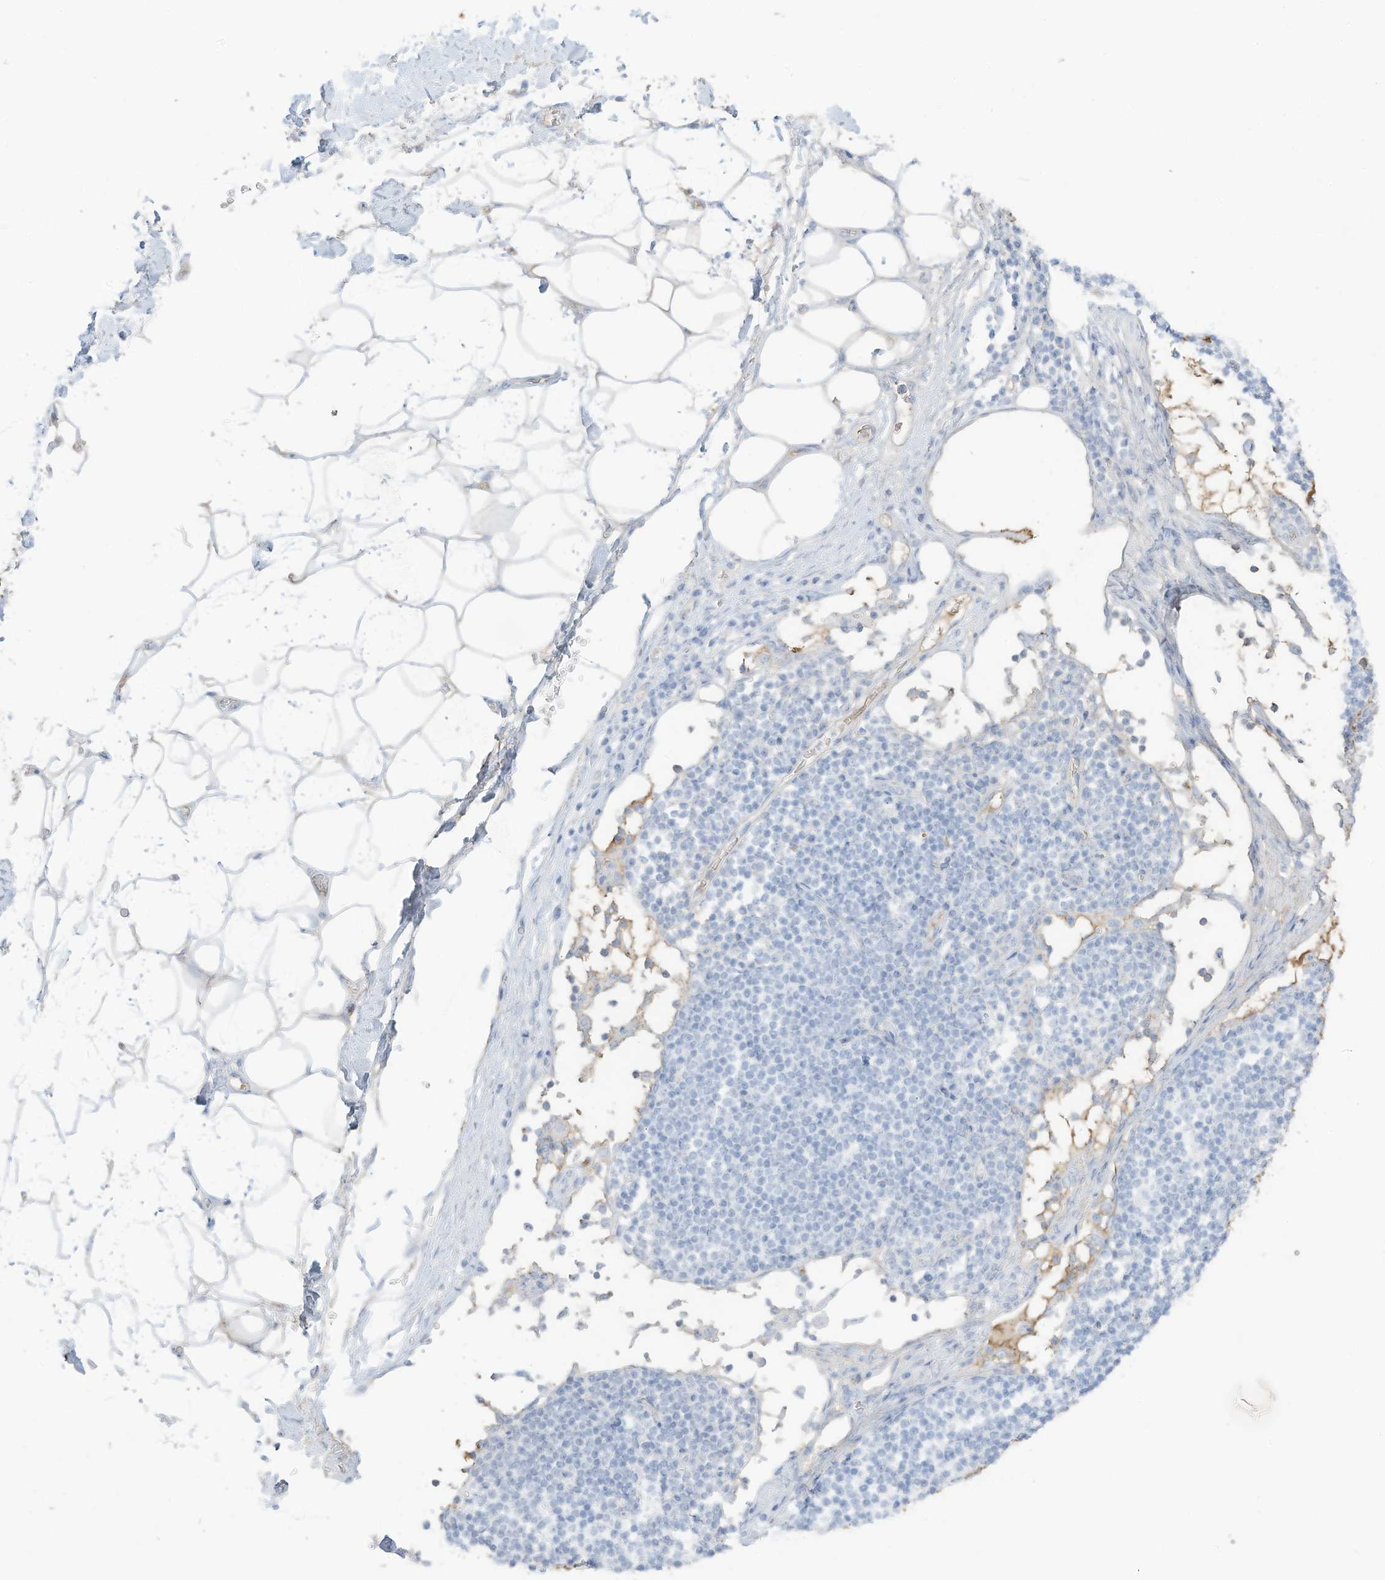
{"staining": {"intensity": "weak", "quantity": "25%-75%", "location": "cytoplasmic/membranous"}, "tissue": "adipose tissue", "cell_type": "Adipocytes", "image_type": "normal", "snomed": [{"axis": "morphology", "description": "Normal tissue, NOS"}, {"axis": "morphology", "description": "Adenocarcinoma, NOS"}, {"axis": "topography", "description": "Pancreas"}, {"axis": "topography", "description": "Peripheral nerve tissue"}], "caption": "DAB immunohistochemical staining of unremarkable adipose tissue displays weak cytoplasmic/membranous protein staining in about 25%-75% of adipocytes.", "gene": "HSD17B13", "patient": {"sex": "male", "age": 59}}